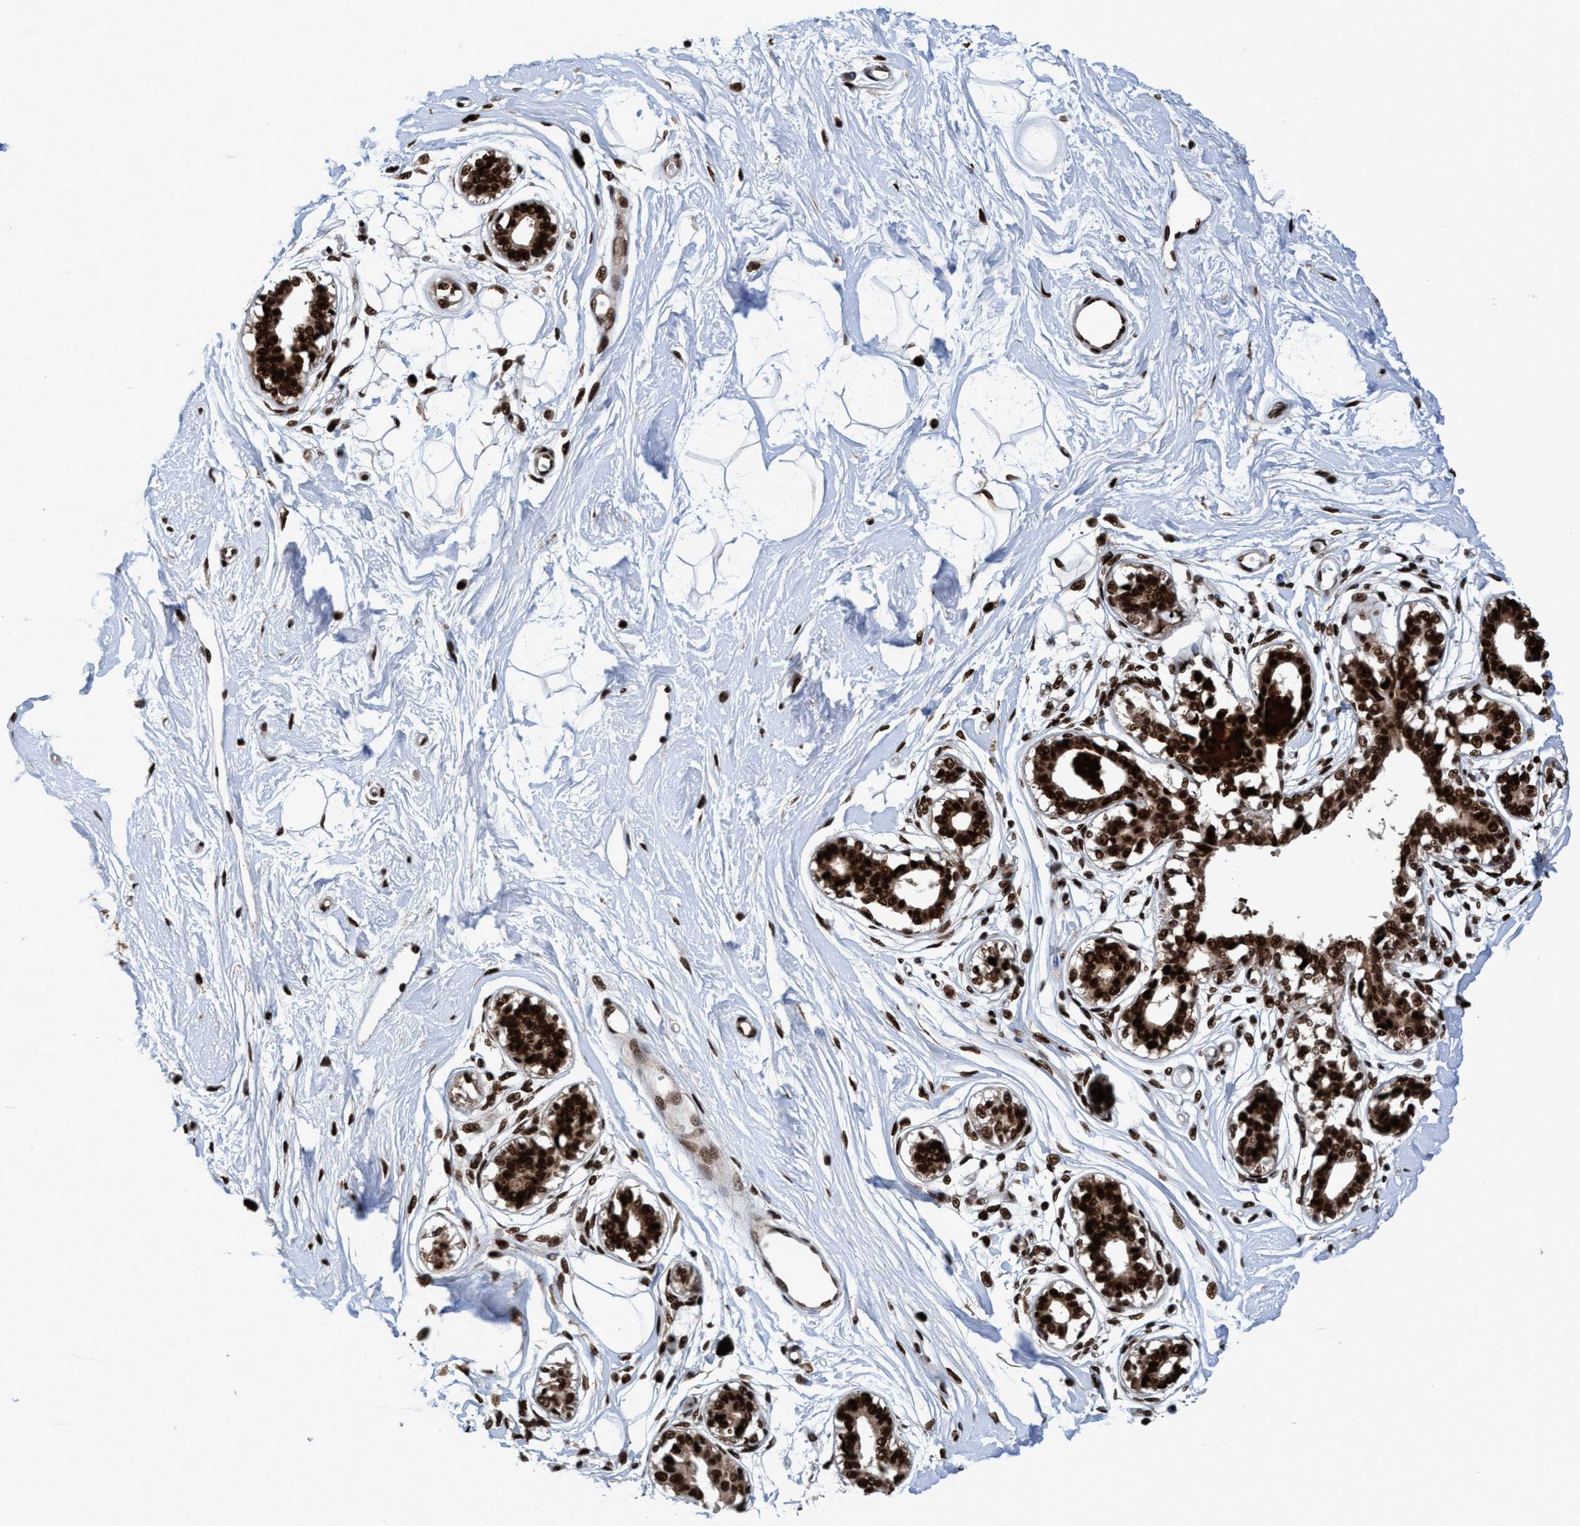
{"staining": {"intensity": "strong", "quantity": ">75%", "location": "nuclear"}, "tissue": "breast", "cell_type": "Adipocytes", "image_type": "normal", "snomed": [{"axis": "morphology", "description": "Normal tissue, NOS"}, {"axis": "topography", "description": "Breast"}], "caption": "IHC histopathology image of benign breast stained for a protein (brown), which exhibits high levels of strong nuclear expression in approximately >75% of adipocytes.", "gene": "TOPBP1", "patient": {"sex": "female", "age": 45}}